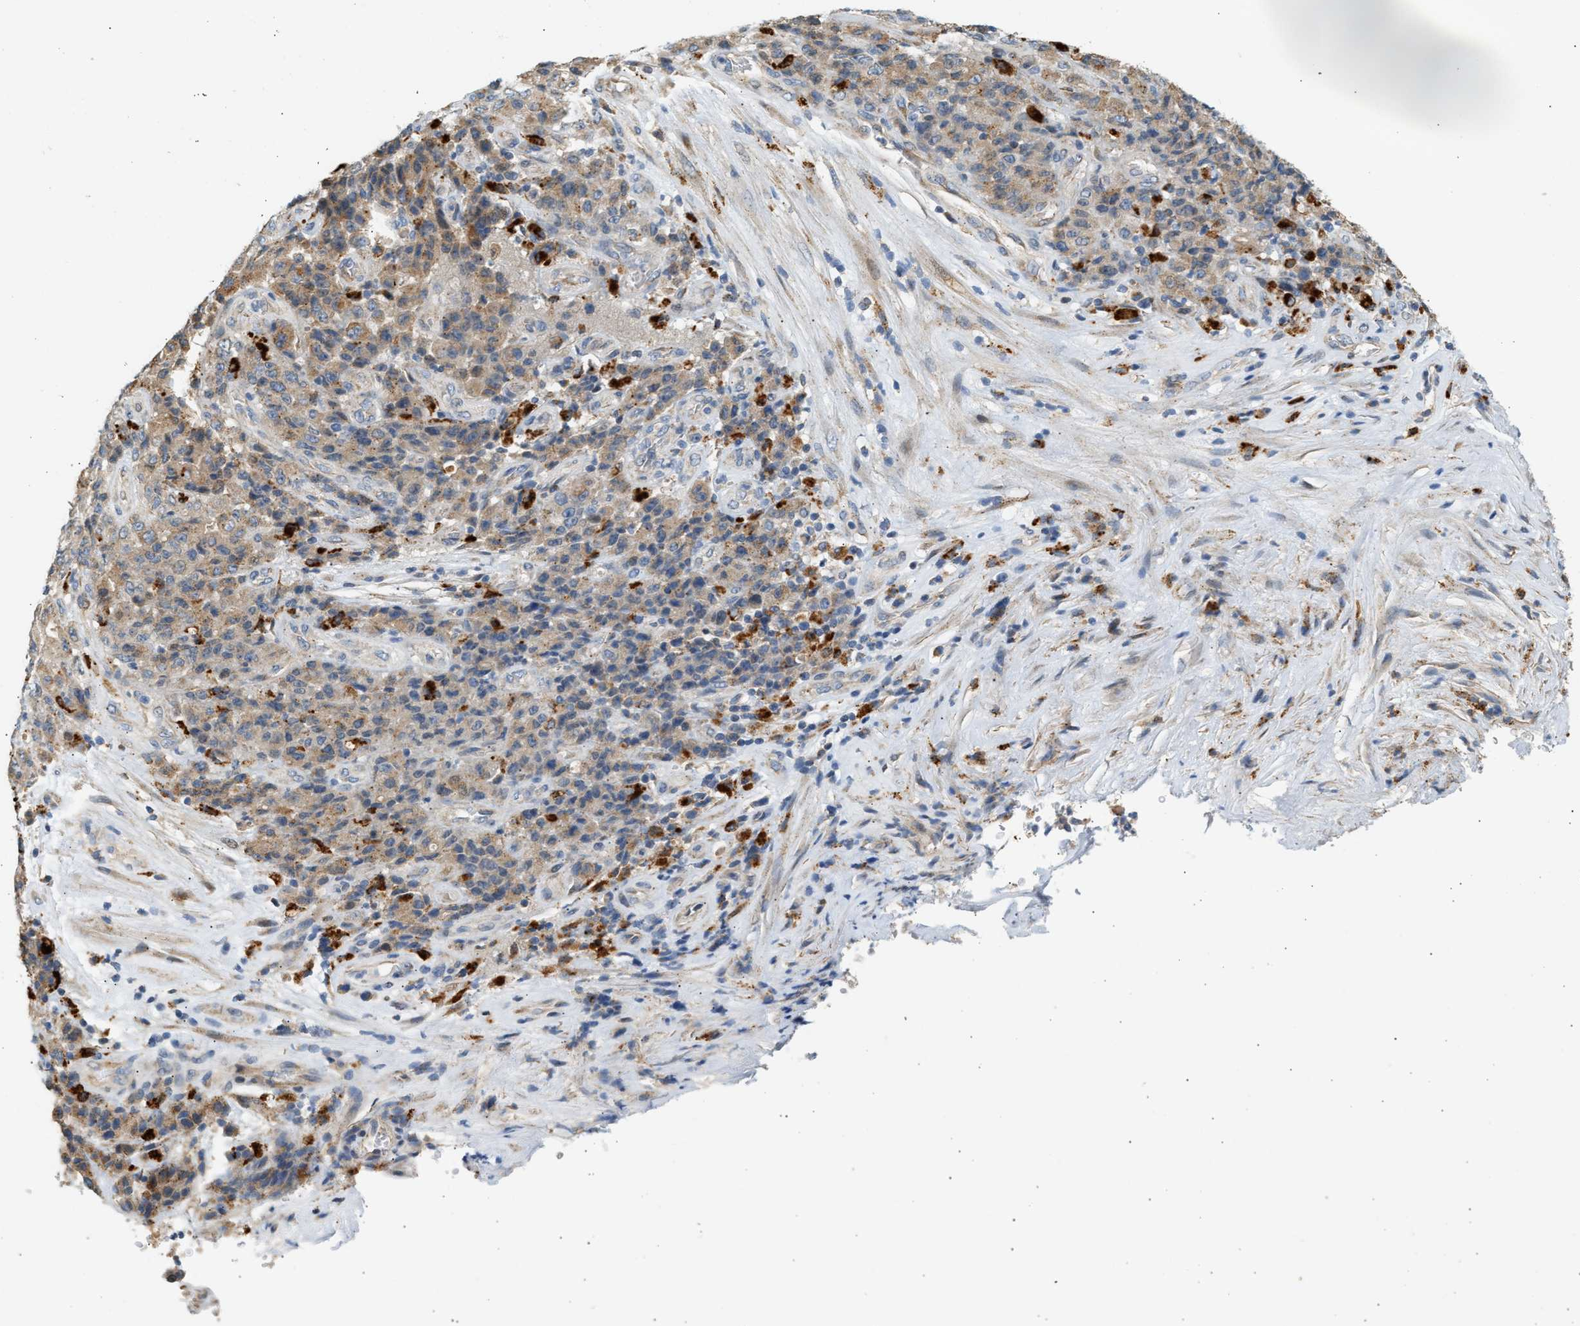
{"staining": {"intensity": "moderate", "quantity": ">75%", "location": "cytoplasmic/membranous"}, "tissue": "stomach cancer", "cell_type": "Tumor cells", "image_type": "cancer", "snomed": [{"axis": "morphology", "description": "Adenocarcinoma, NOS"}, {"axis": "topography", "description": "Stomach"}], "caption": "Immunohistochemistry of stomach cancer (adenocarcinoma) exhibits medium levels of moderate cytoplasmic/membranous expression in about >75% of tumor cells.", "gene": "ENTHD1", "patient": {"sex": "female", "age": 73}}